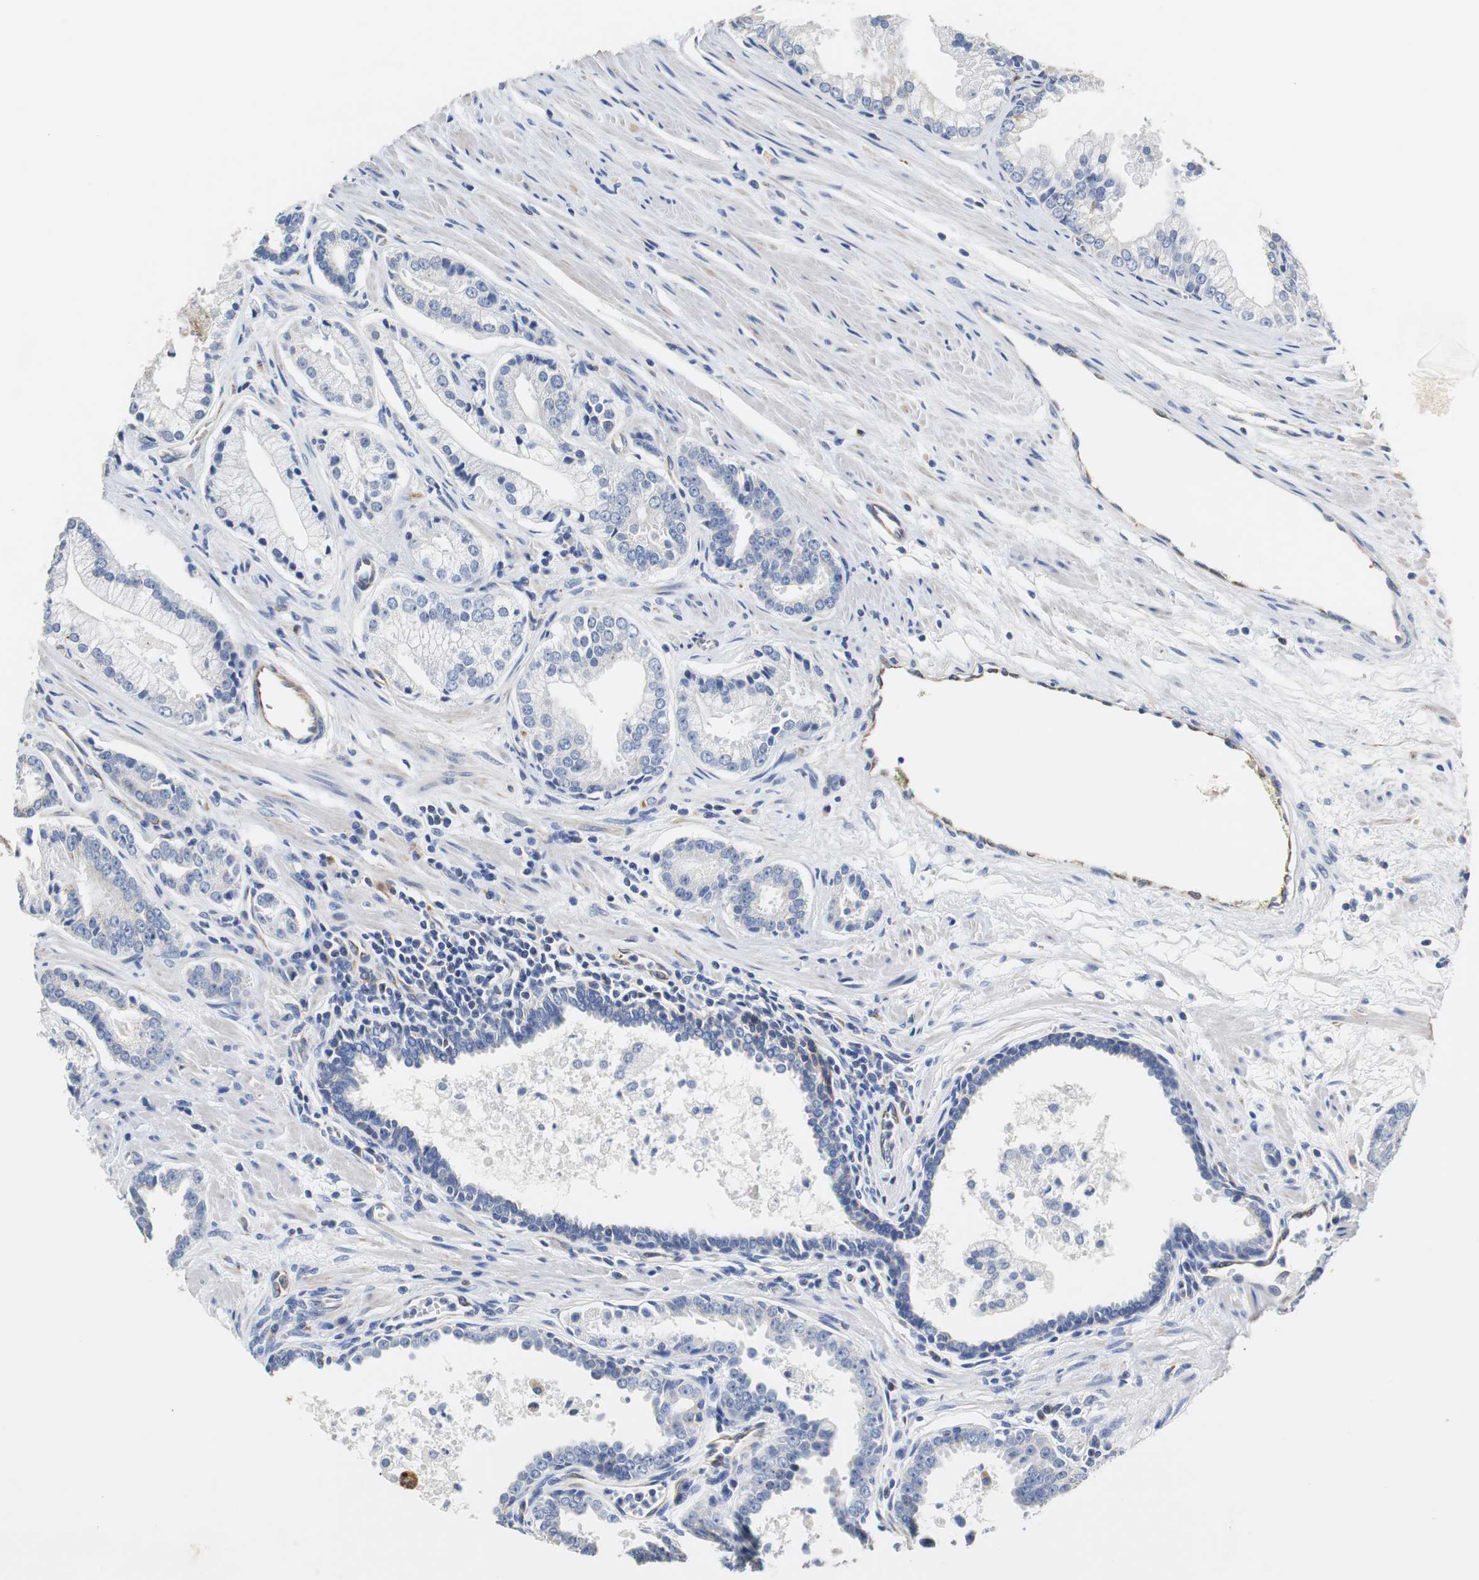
{"staining": {"intensity": "negative", "quantity": "none", "location": "none"}, "tissue": "prostate cancer", "cell_type": "Tumor cells", "image_type": "cancer", "snomed": [{"axis": "morphology", "description": "Adenocarcinoma, High grade"}, {"axis": "topography", "description": "Prostate"}], "caption": "This is an IHC histopathology image of human prostate cancer (high-grade adenocarcinoma). There is no staining in tumor cells.", "gene": "PCK1", "patient": {"sex": "male", "age": 67}}